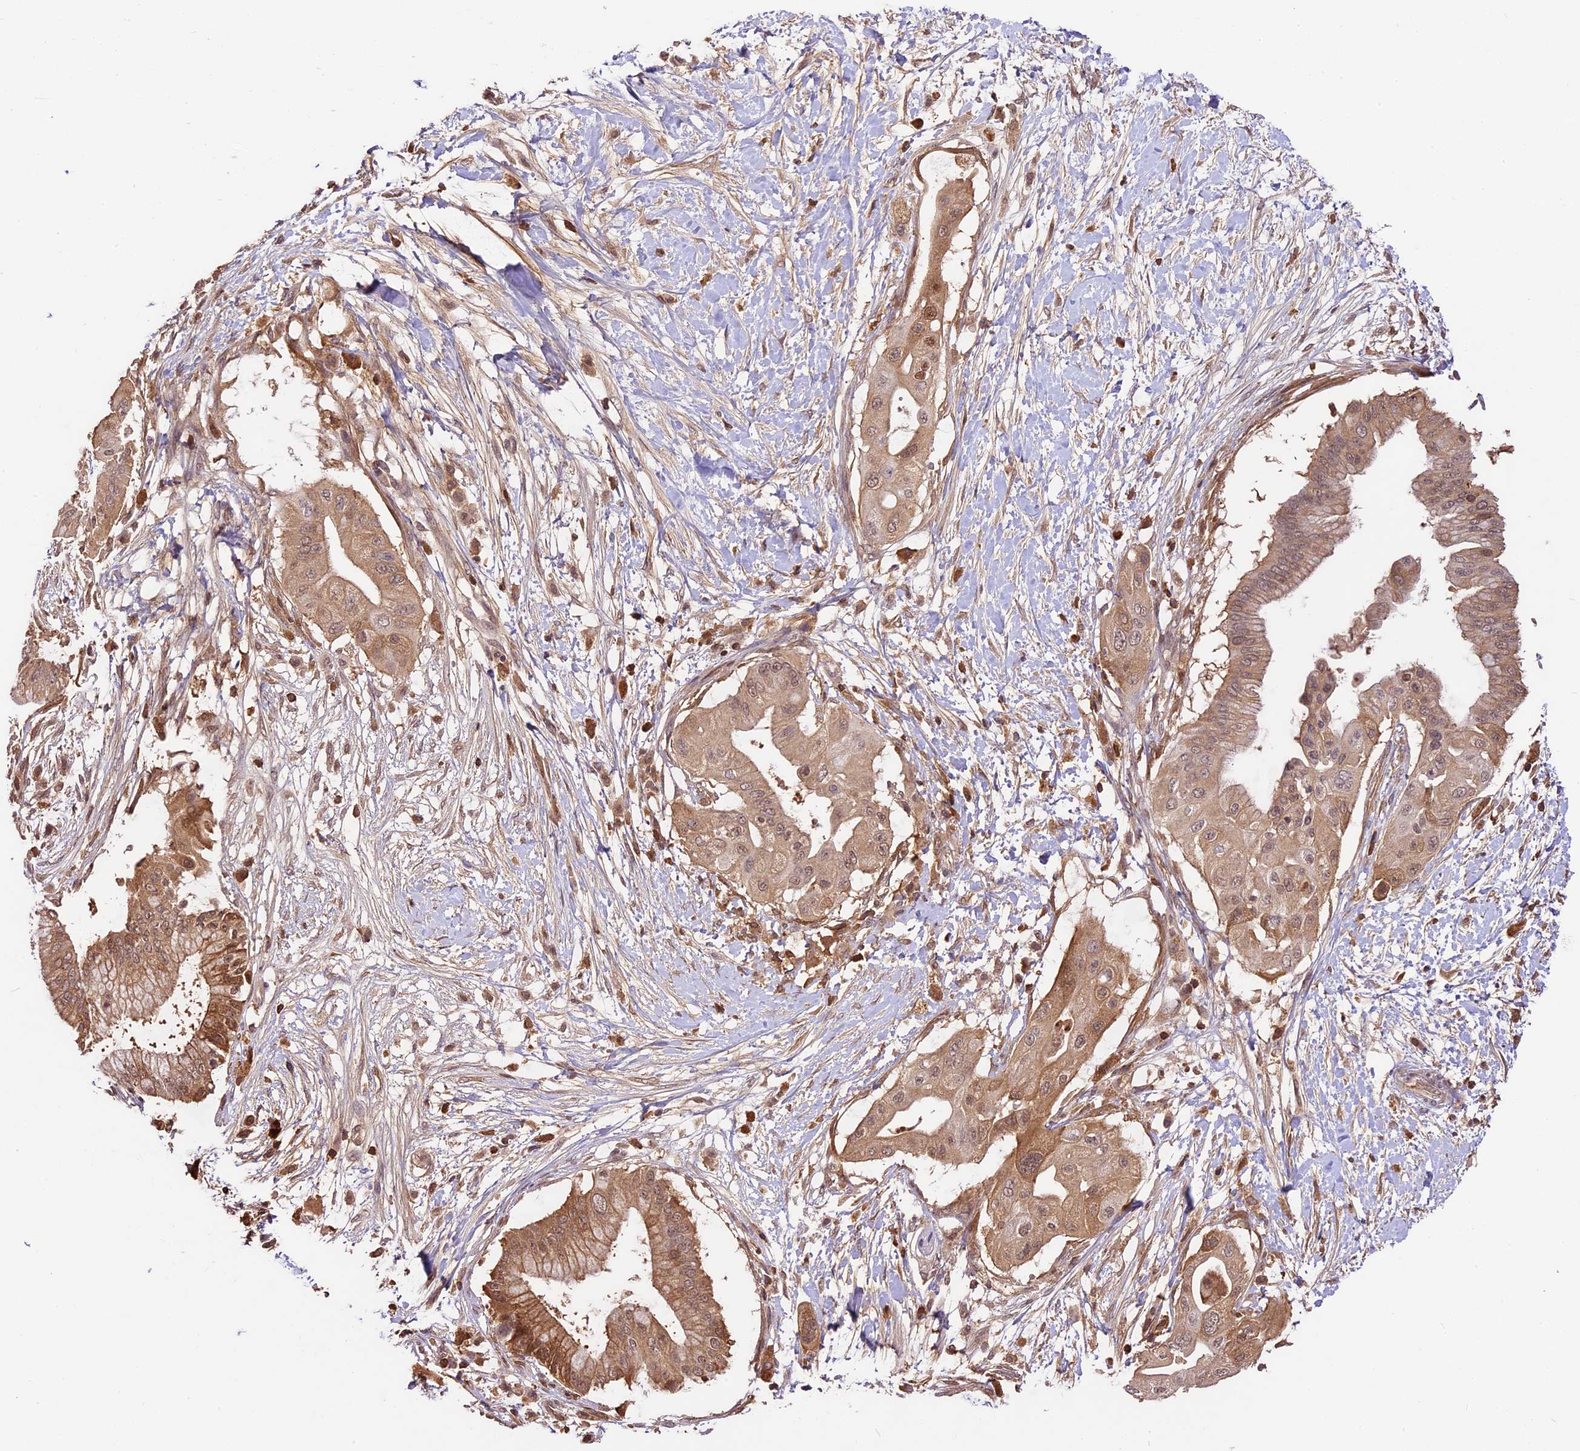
{"staining": {"intensity": "moderate", "quantity": ">75%", "location": "cytoplasmic/membranous,nuclear"}, "tissue": "pancreatic cancer", "cell_type": "Tumor cells", "image_type": "cancer", "snomed": [{"axis": "morphology", "description": "Adenocarcinoma, NOS"}, {"axis": "topography", "description": "Pancreas"}], "caption": "Protein expression analysis of human pancreatic adenocarcinoma reveals moderate cytoplasmic/membranous and nuclear expression in about >75% of tumor cells.", "gene": "ATP10A", "patient": {"sex": "male", "age": 68}}